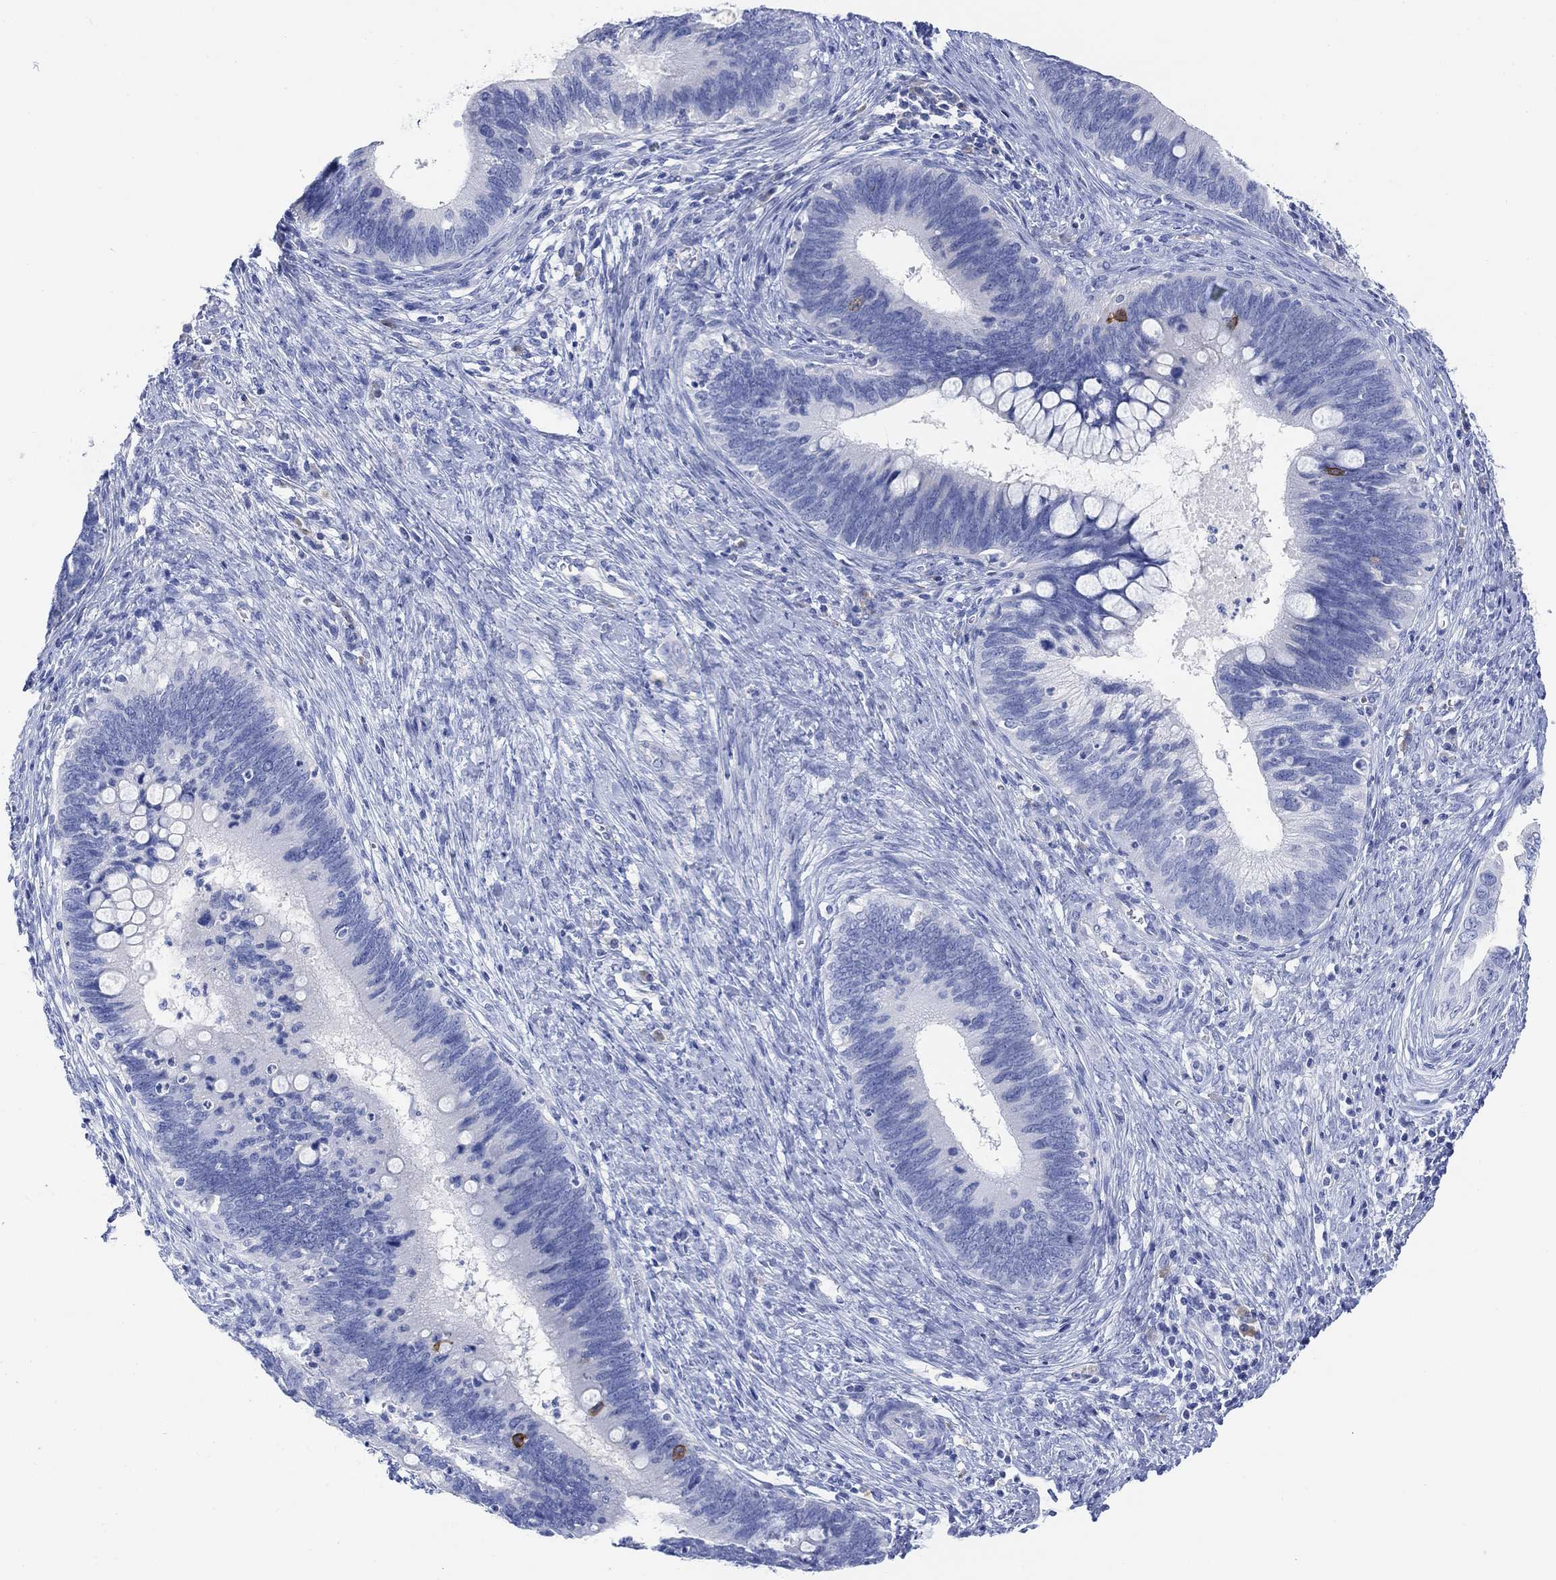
{"staining": {"intensity": "negative", "quantity": "none", "location": "none"}, "tissue": "cervical cancer", "cell_type": "Tumor cells", "image_type": "cancer", "snomed": [{"axis": "morphology", "description": "Adenocarcinoma, NOS"}, {"axis": "topography", "description": "Cervix"}], "caption": "Tumor cells are negative for protein expression in human cervical cancer (adenocarcinoma). Nuclei are stained in blue.", "gene": "GNG13", "patient": {"sex": "female", "age": 42}}